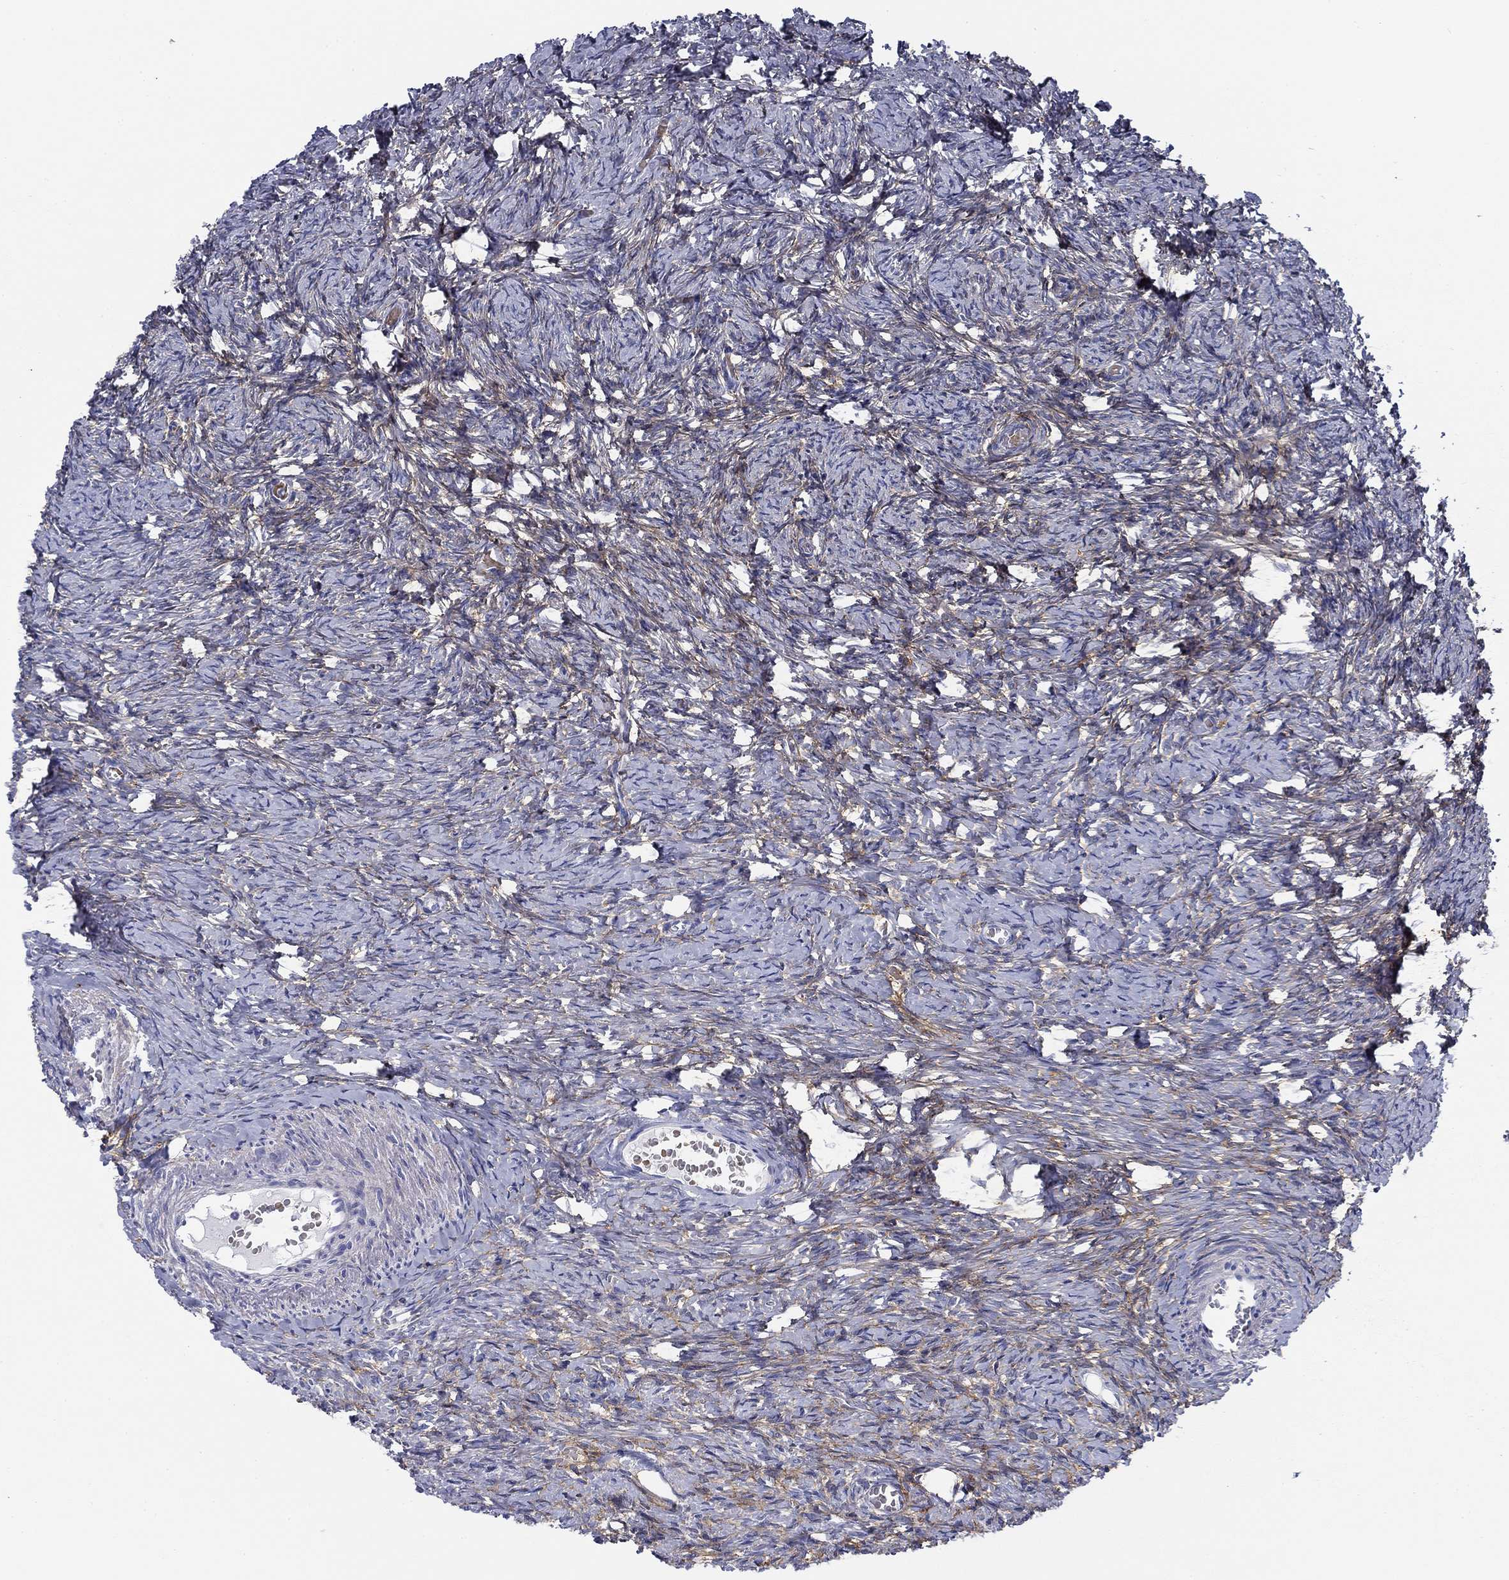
{"staining": {"intensity": "negative", "quantity": "none", "location": "none"}, "tissue": "ovary", "cell_type": "Follicle cells", "image_type": "normal", "snomed": [{"axis": "morphology", "description": "Normal tissue, NOS"}, {"axis": "topography", "description": "Ovary"}], "caption": "DAB immunohistochemical staining of benign ovary displays no significant expression in follicle cells. Nuclei are stained in blue.", "gene": "GPC1", "patient": {"sex": "female", "age": 39}}